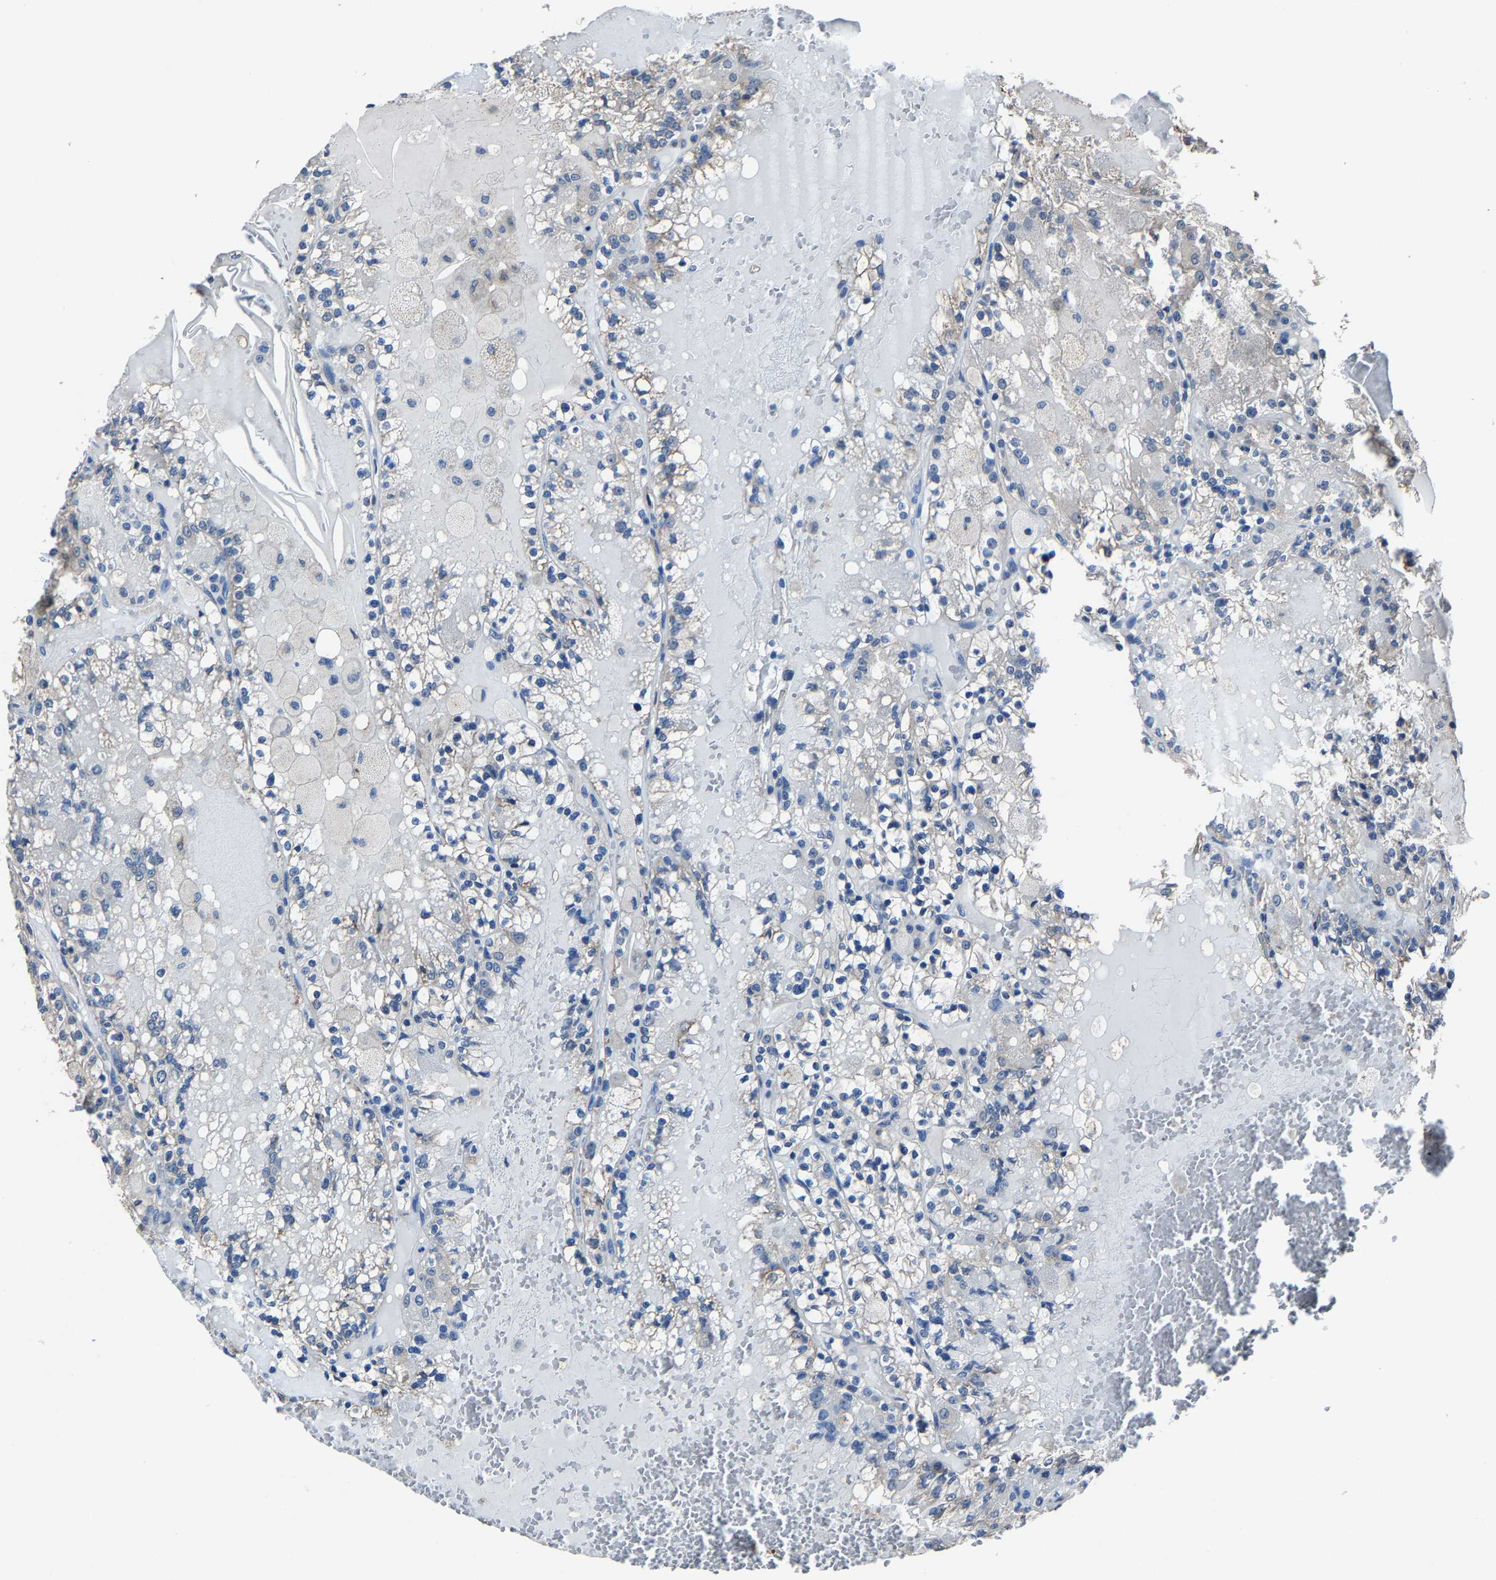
{"staining": {"intensity": "negative", "quantity": "none", "location": "none"}, "tissue": "renal cancer", "cell_type": "Tumor cells", "image_type": "cancer", "snomed": [{"axis": "morphology", "description": "Adenocarcinoma, NOS"}, {"axis": "topography", "description": "Kidney"}], "caption": "Photomicrograph shows no significant protein positivity in tumor cells of renal adenocarcinoma.", "gene": "STRBP", "patient": {"sex": "female", "age": 56}}